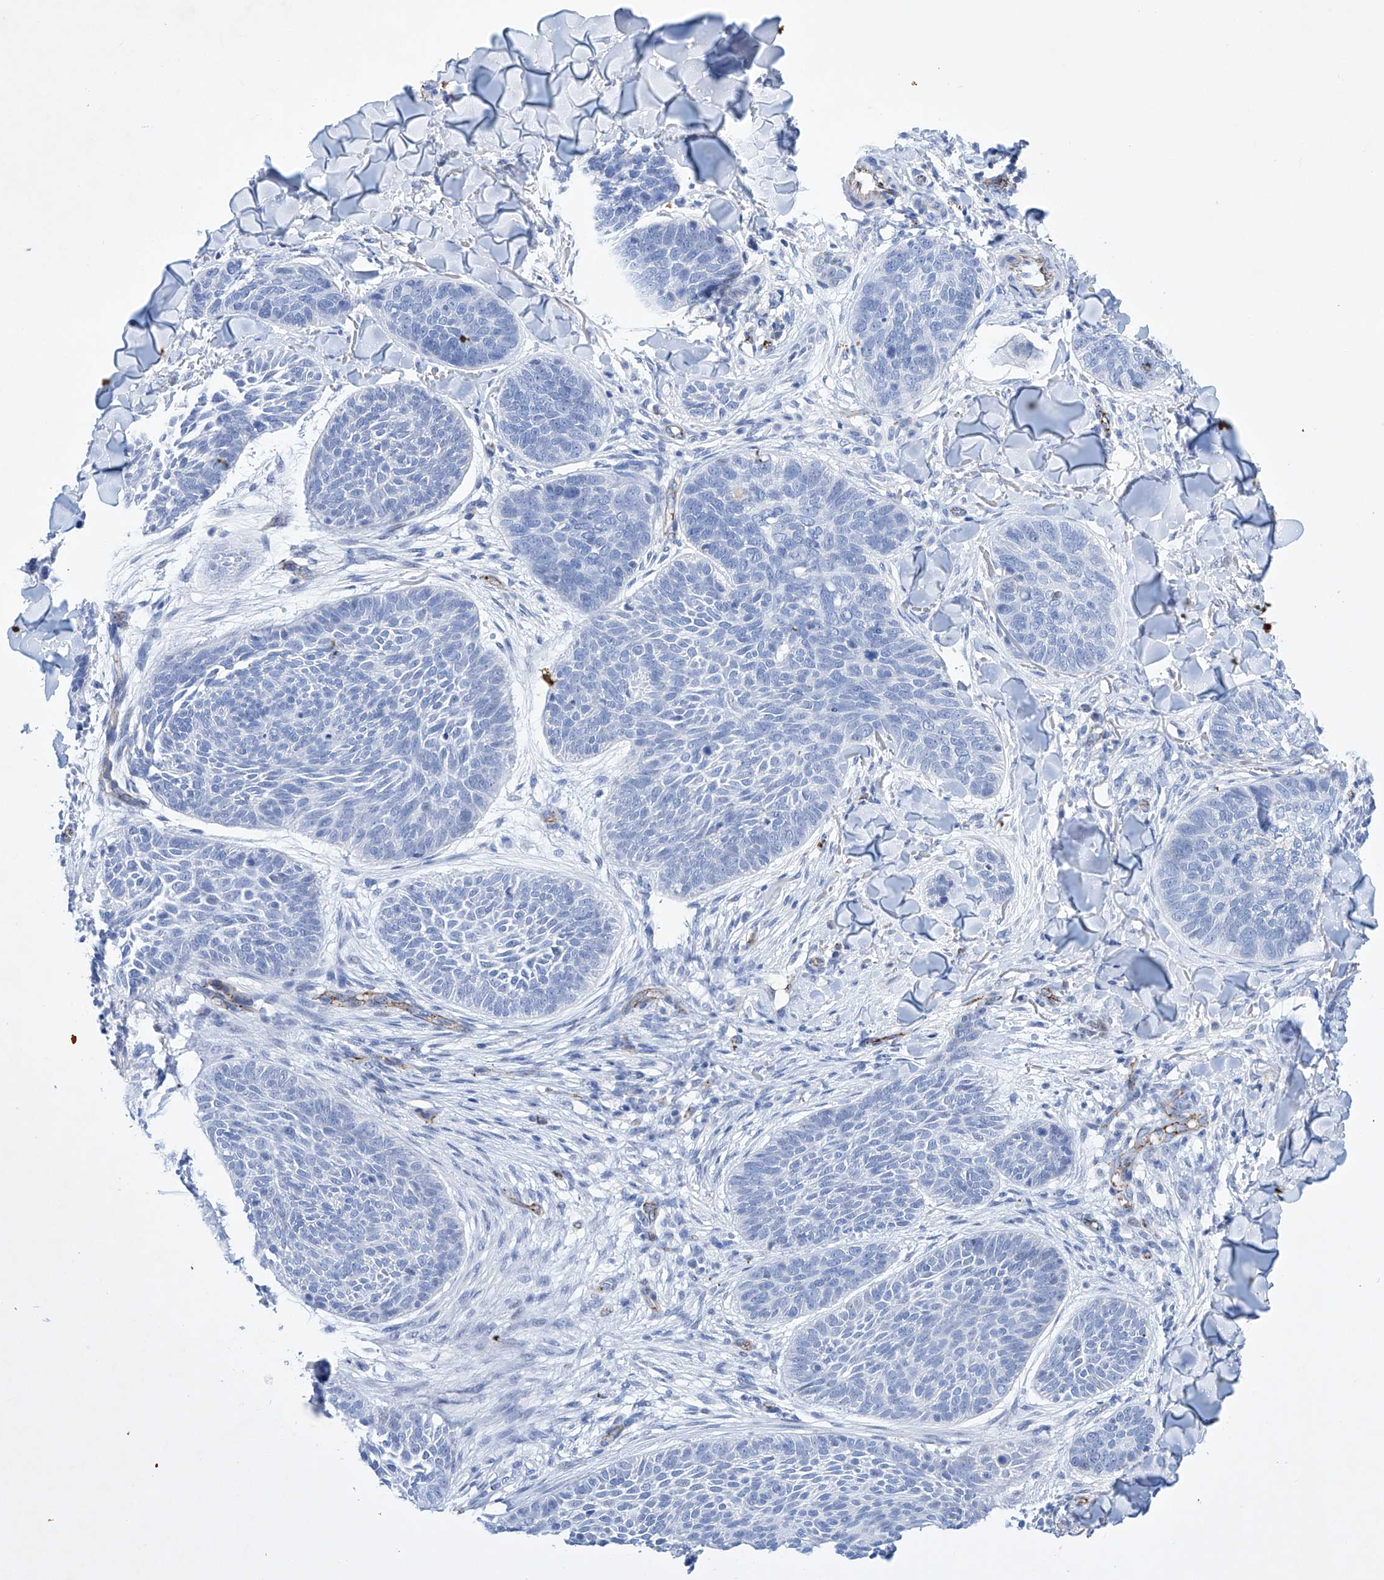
{"staining": {"intensity": "negative", "quantity": "none", "location": "none"}, "tissue": "skin cancer", "cell_type": "Tumor cells", "image_type": "cancer", "snomed": [{"axis": "morphology", "description": "Basal cell carcinoma"}, {"axis": "topography", "description": "Skin"}], "caption": "Immunohistochemistry of skin basal cell carcinoma exhibits no expression in tumor cells. (Stains: DAB (3,3'-diaminobenzidine) IHC with hematoxylin counter stain, Microscopy: brightfield microscopy at high magnification).", "gene": "ETV7", "patient": {"sex": "male", "age": 85}}